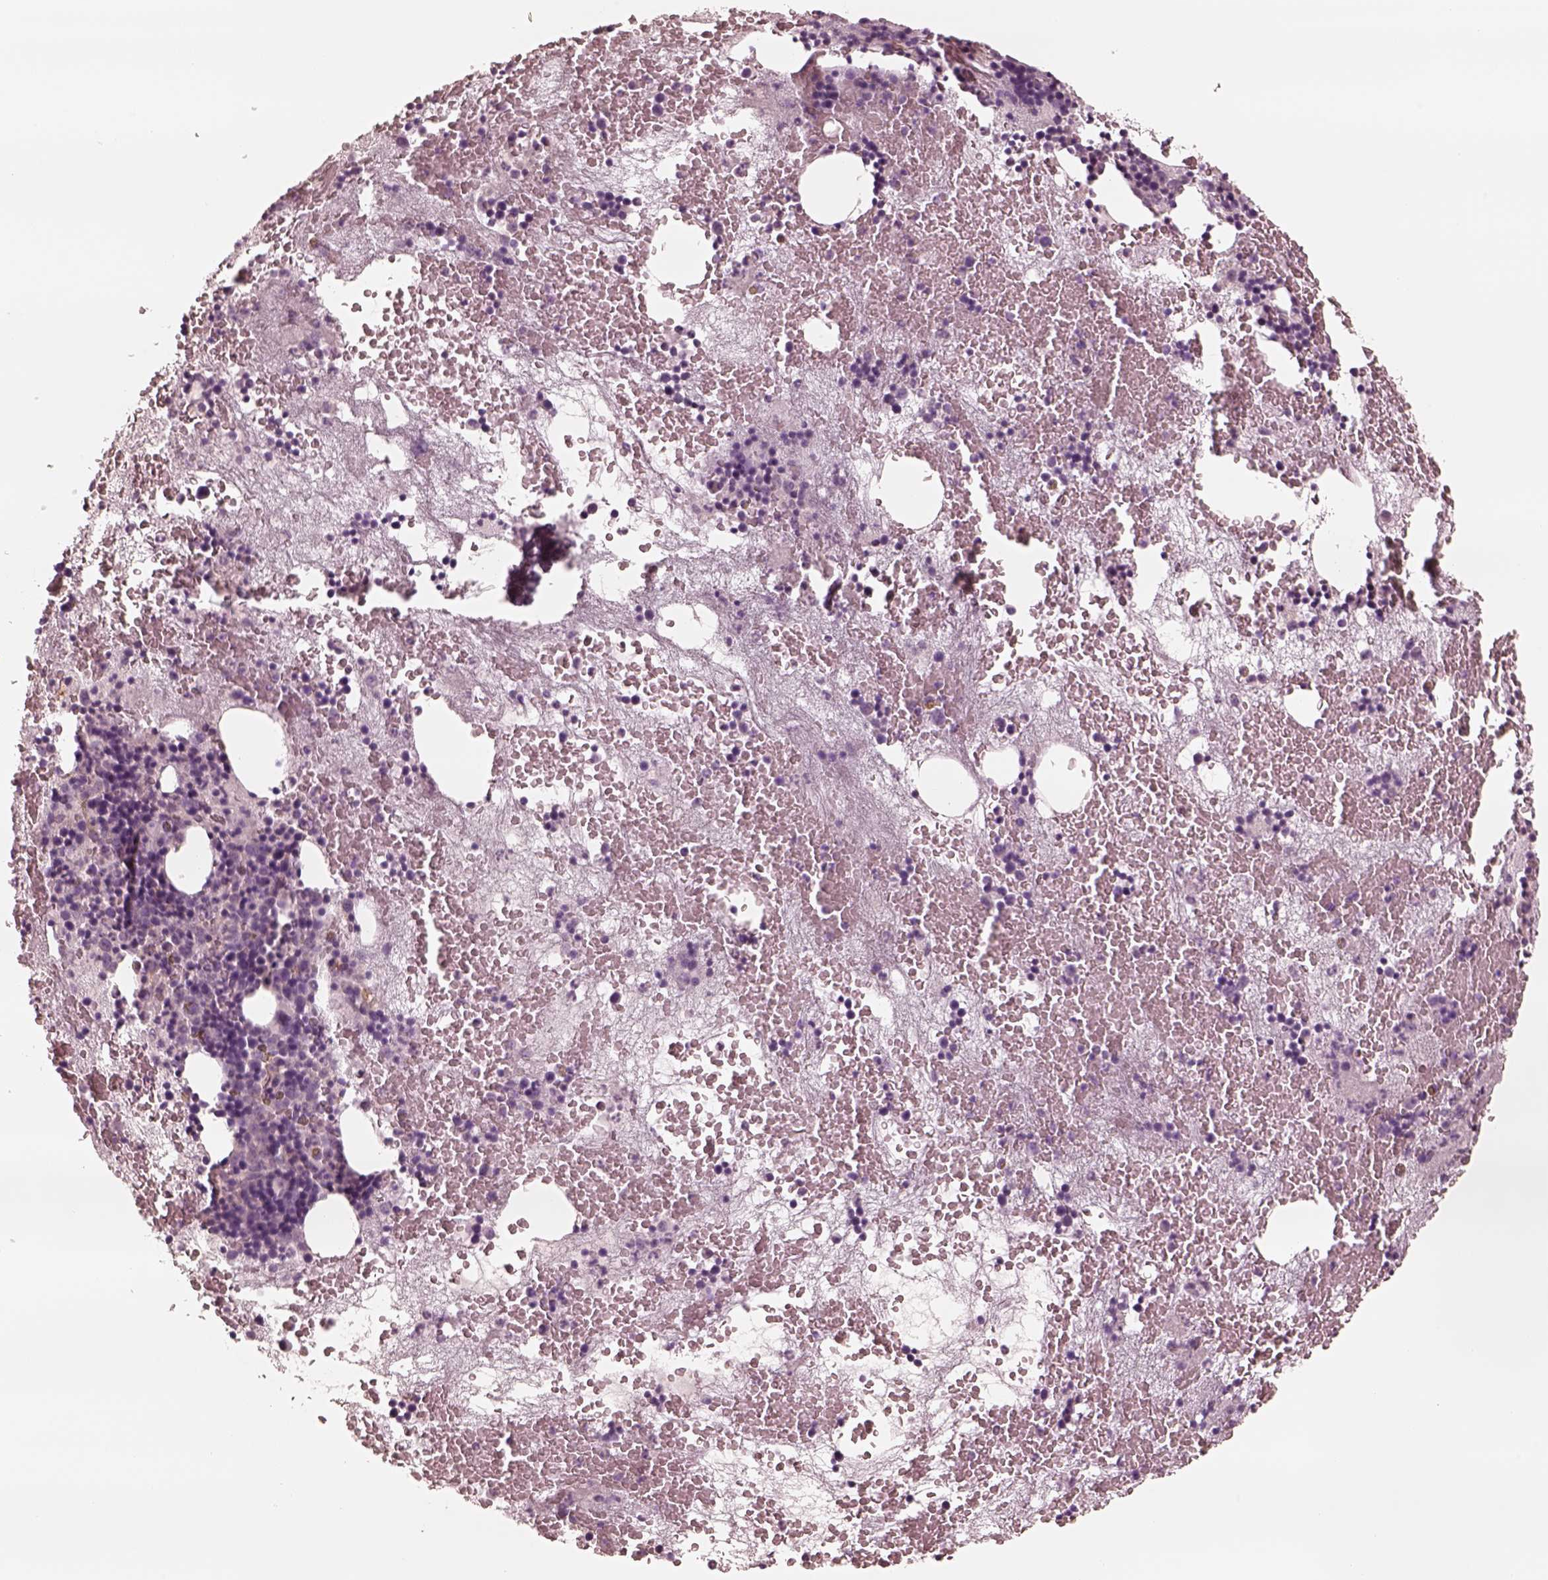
{"staining": {"intensity": "negative", "quantity": "none", "location": "none"}, "tissue": "bone marrow", "cell_type": "Hematopoietic cells", "image_type": "normal", "snomed": [{"axis": "morphology", "description": "Normal tissue, NOS"}, {"axis": "topography", "description": "Bone marrow"}], "caption": "An IHC micrograph of normal bone marrow is shown. There is no staining in hematopoietic cells of bone marrow. The staining was performed using DAB to visualize the protein expression in brown, while the nuclei were stained in blue with hematoxylin (Magnification: 20x).", "gene": "DNAAF9", "patient": {"sex": "male", "age": 79}}